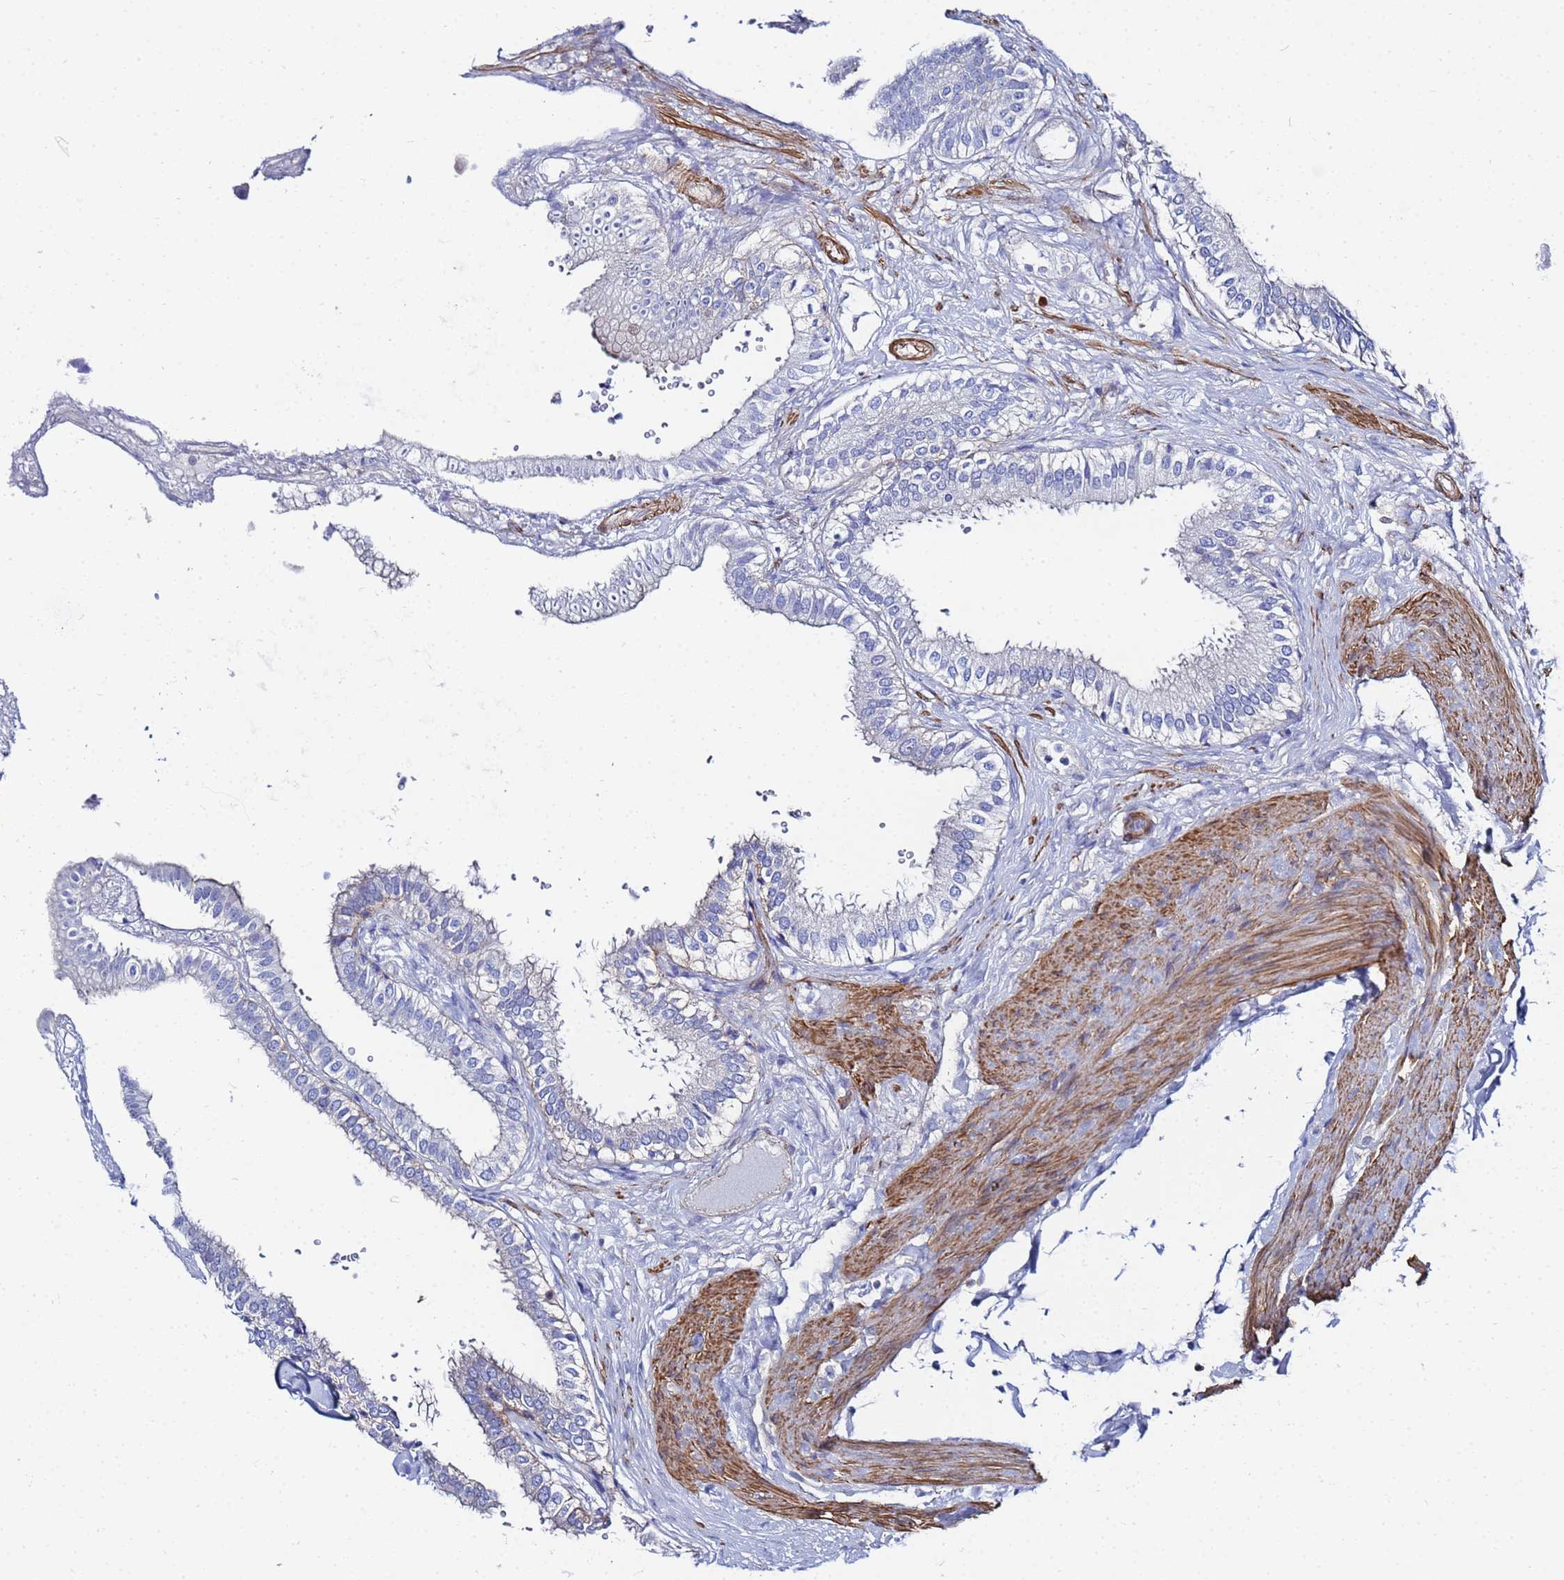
{"staining": {"intensity": "weak", "quantity": "<25%", "location": "cytoplasmic/membranous"}, "tissue": "gallbladder", "cell_type": "Glandular cells", "image_type": "normal", "snomed": [{"axis": "morphology", "description": "Normal tissue, NOS"}, {"axis": "topography", "description": "Gallbladder"}], "caption": "Photomicrograph shows no significant protein positivity in glandular cells of normal gallbladder.", "gene": "RAB39A", "patient": {"sex": "female", "age": 61}}